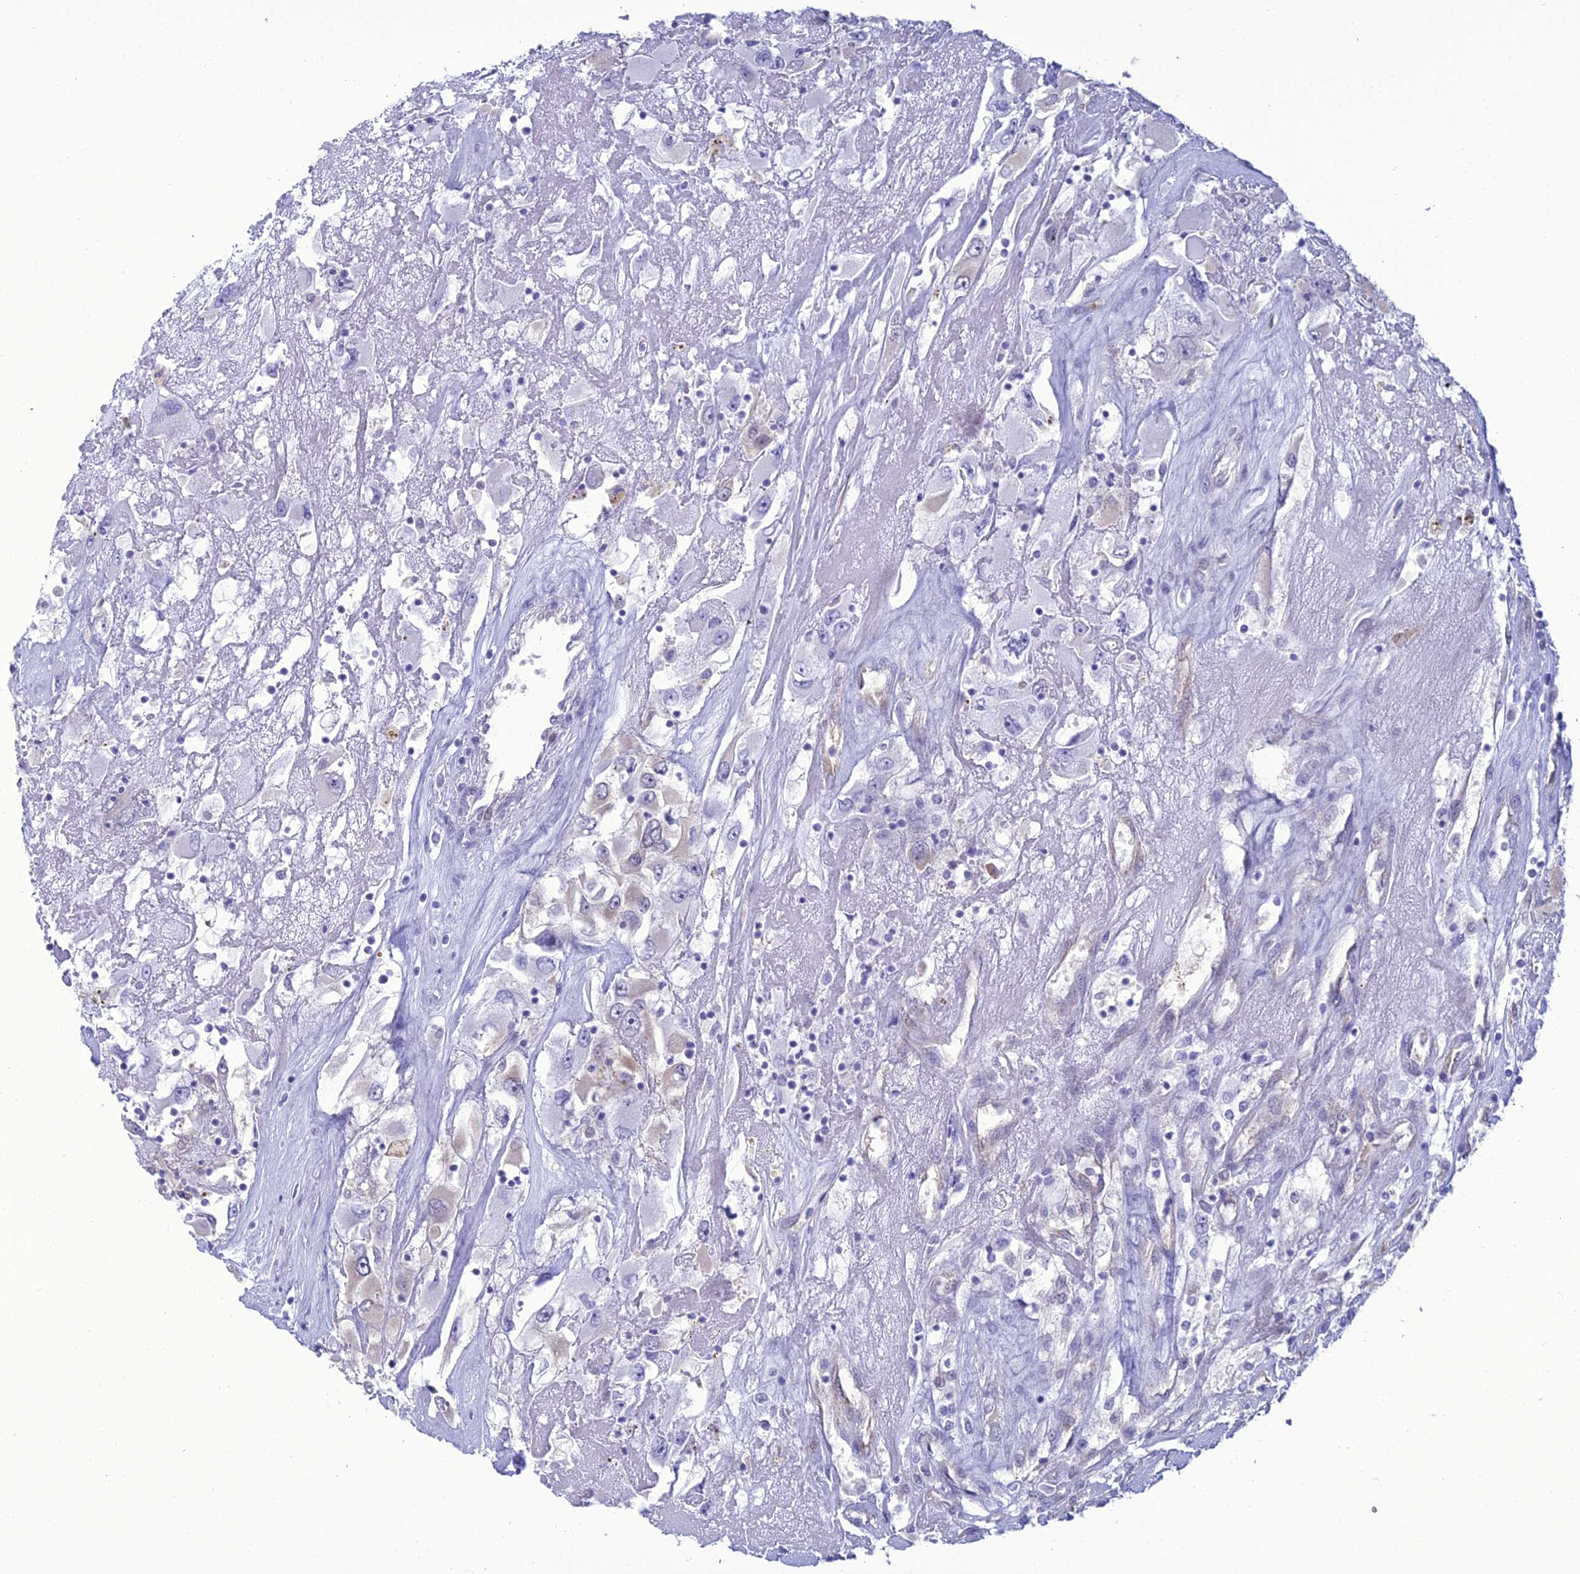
{"staining": {"intensity": "negative", "quantity": "none", "location": "none"}, "tissue": "renal cancer", "cell_type": "Tumor cells", "image_type": "cancer", "snomed": [{"axis": "morphology", "description": "Adenocarcinoma, NOS"}, {"axis": "topography", "description": "Kidney"}], "caption": "High magnification brightfield microscopy of renal cancer stained with DAB (brown) and counterstained with hematoxylin (blue): tumor cells show no significant staining. (Brightfield microscopy of DAB (3,3'-diaminobenzidine) immunohistochemistry at high magnification).", "gene": "GNPNAT1", "patient": {"sex": "female", "age": 52}}